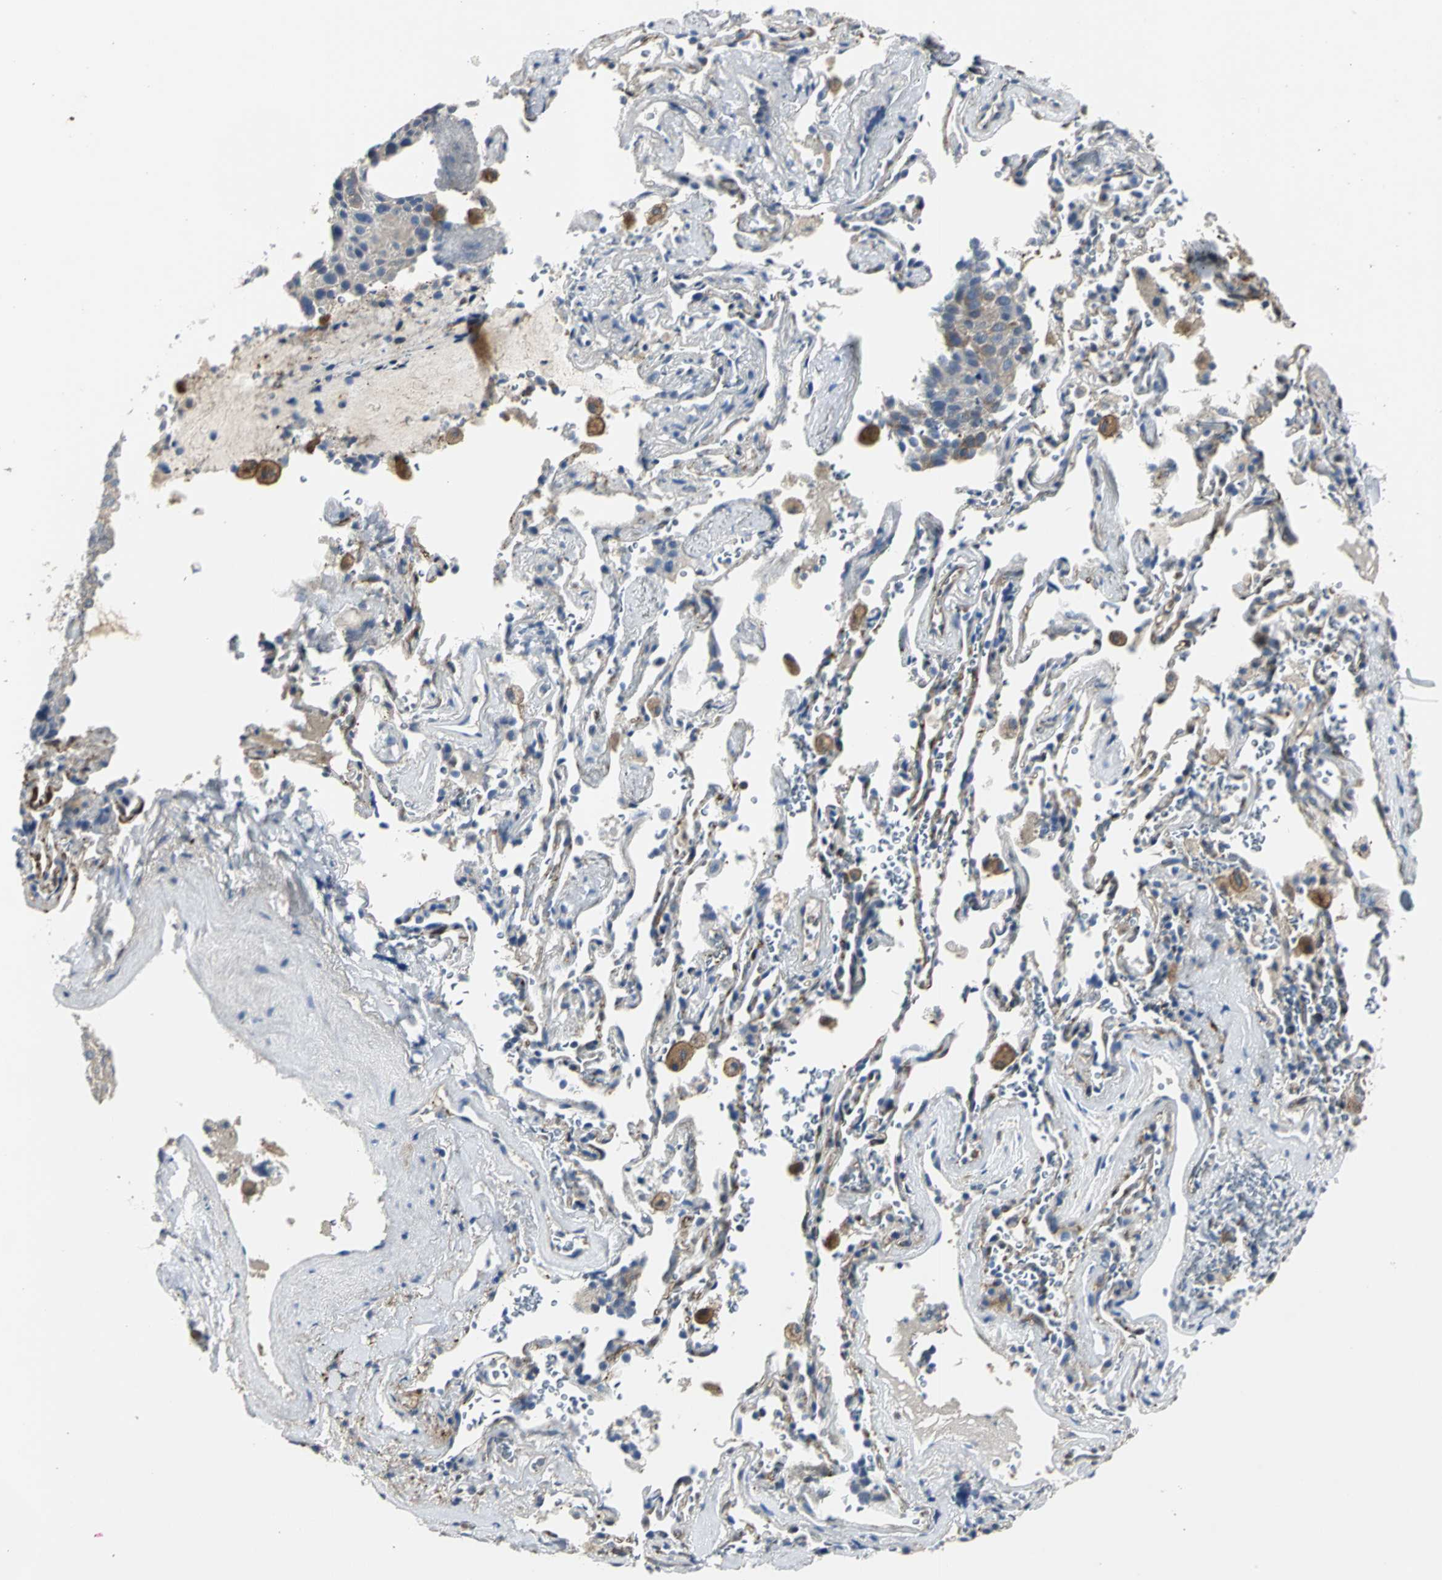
{"staining": {"intensity": "moderate", "quantity": ">75%", "location": "cytoplasmic/membranous"}, "tissue": "lung cancer", "cell_type": "Tumor cells", "image_type": "cancer", "snomed": [{"axis": "morphology", "description": "Squamous cell carcinoma, NOS"}, {"axis": "topography", "description": "Lung"}], "caption": "Tumor cells demonstrate moderate cytoplasmic/membranous positivity in about >75% of cells in lung squamous cell carcinoma.", "gene": "CHRNB1", "patient": {"sex": "male", "age": 54}}